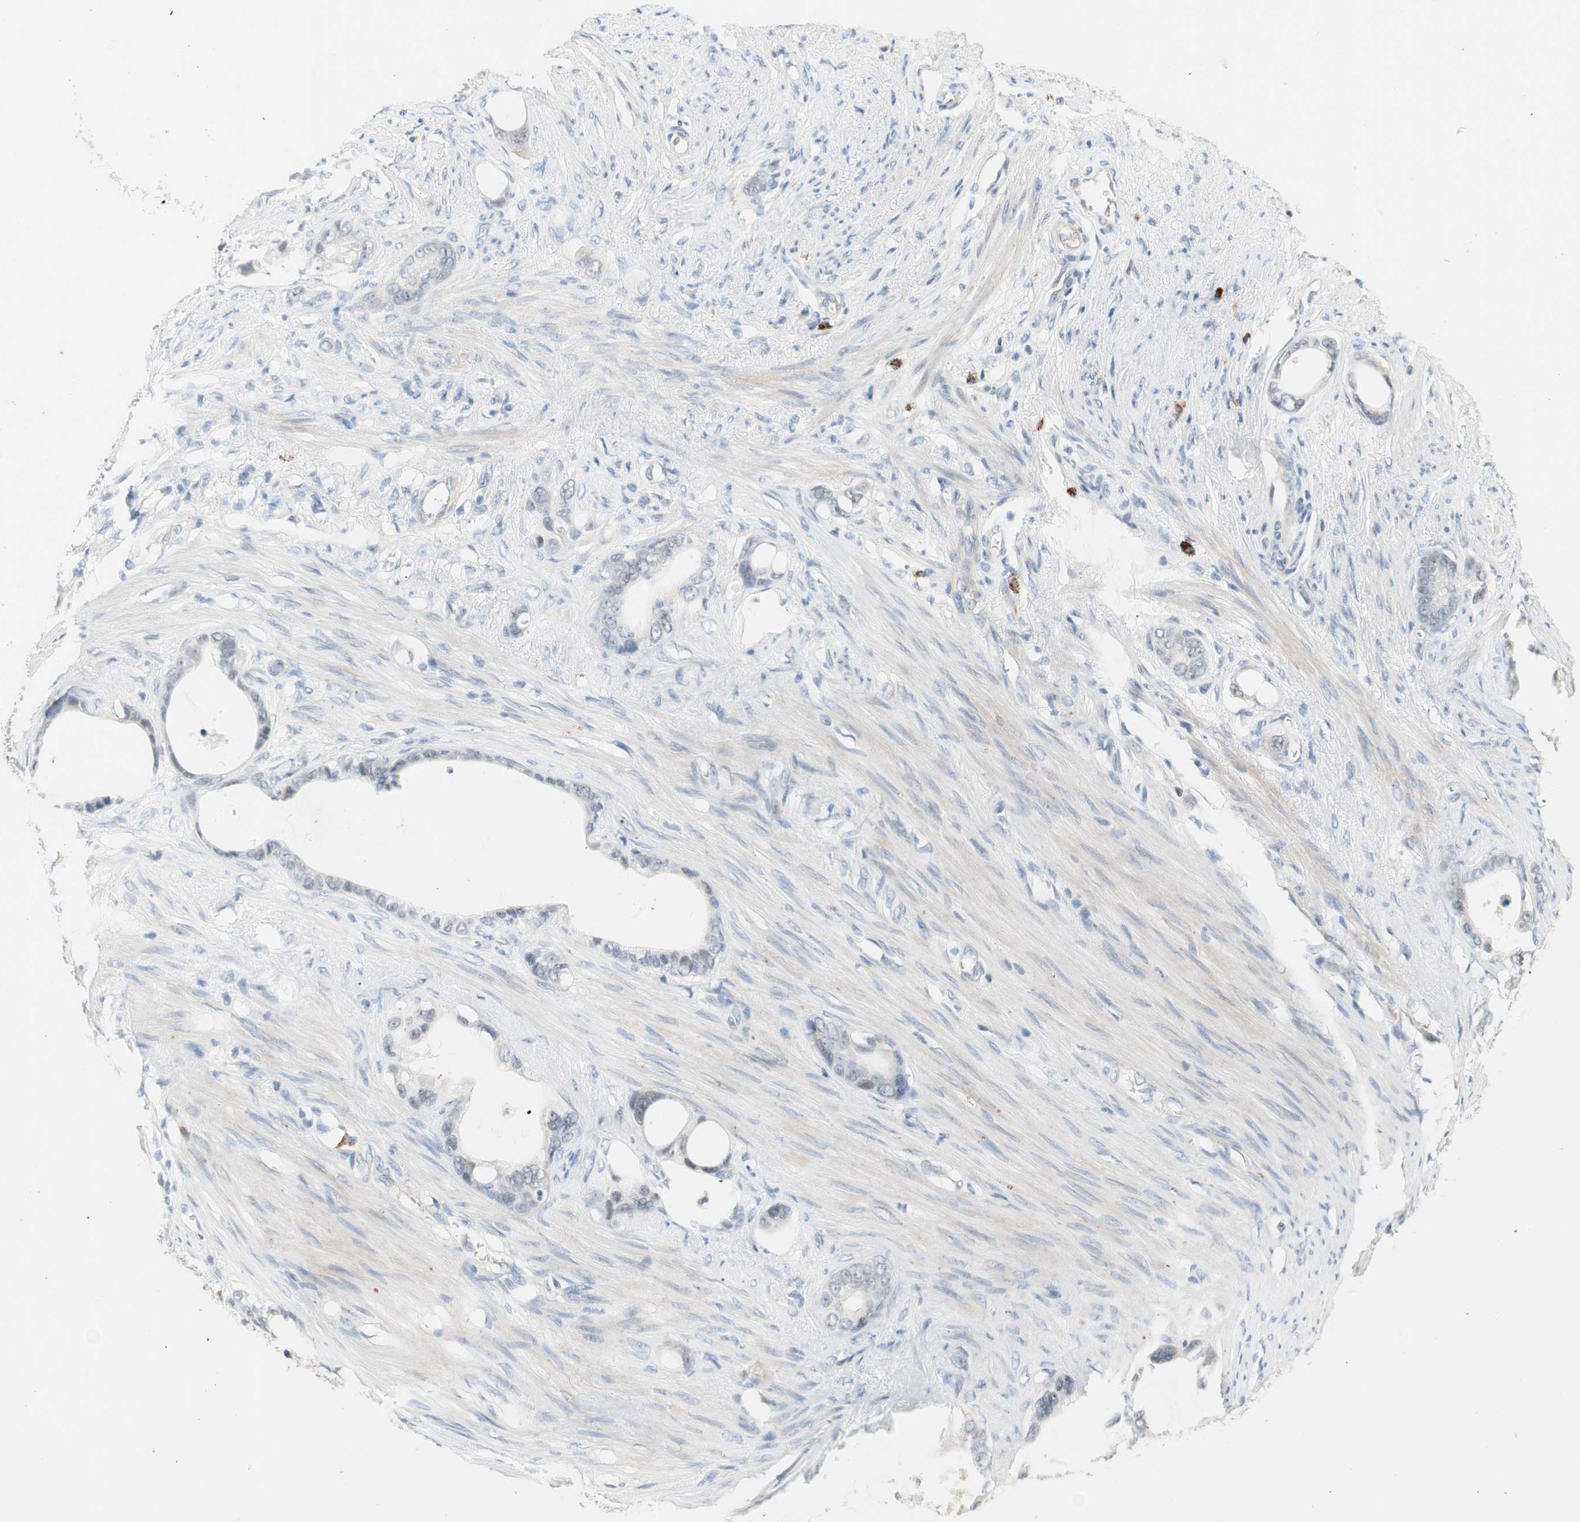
{"staining": {"intensity": "negative", "quantity": "none", "location": "none"}, "tissue": "stomach cancer", "cell_type": "Tumor cells", "image_type": "cancer", "snomed": [{"axis": "morphology", "description": "Adenocarcinoma, NOS"}, {"axis": "topography", "description": "Stomach"}], "caption": "Protein analysis of adenocarcinoma (stomach) exhibits no significant staining in tumor cells.", "gene": "PDZK1", "patient": {"sex": "female", "age": 75}}